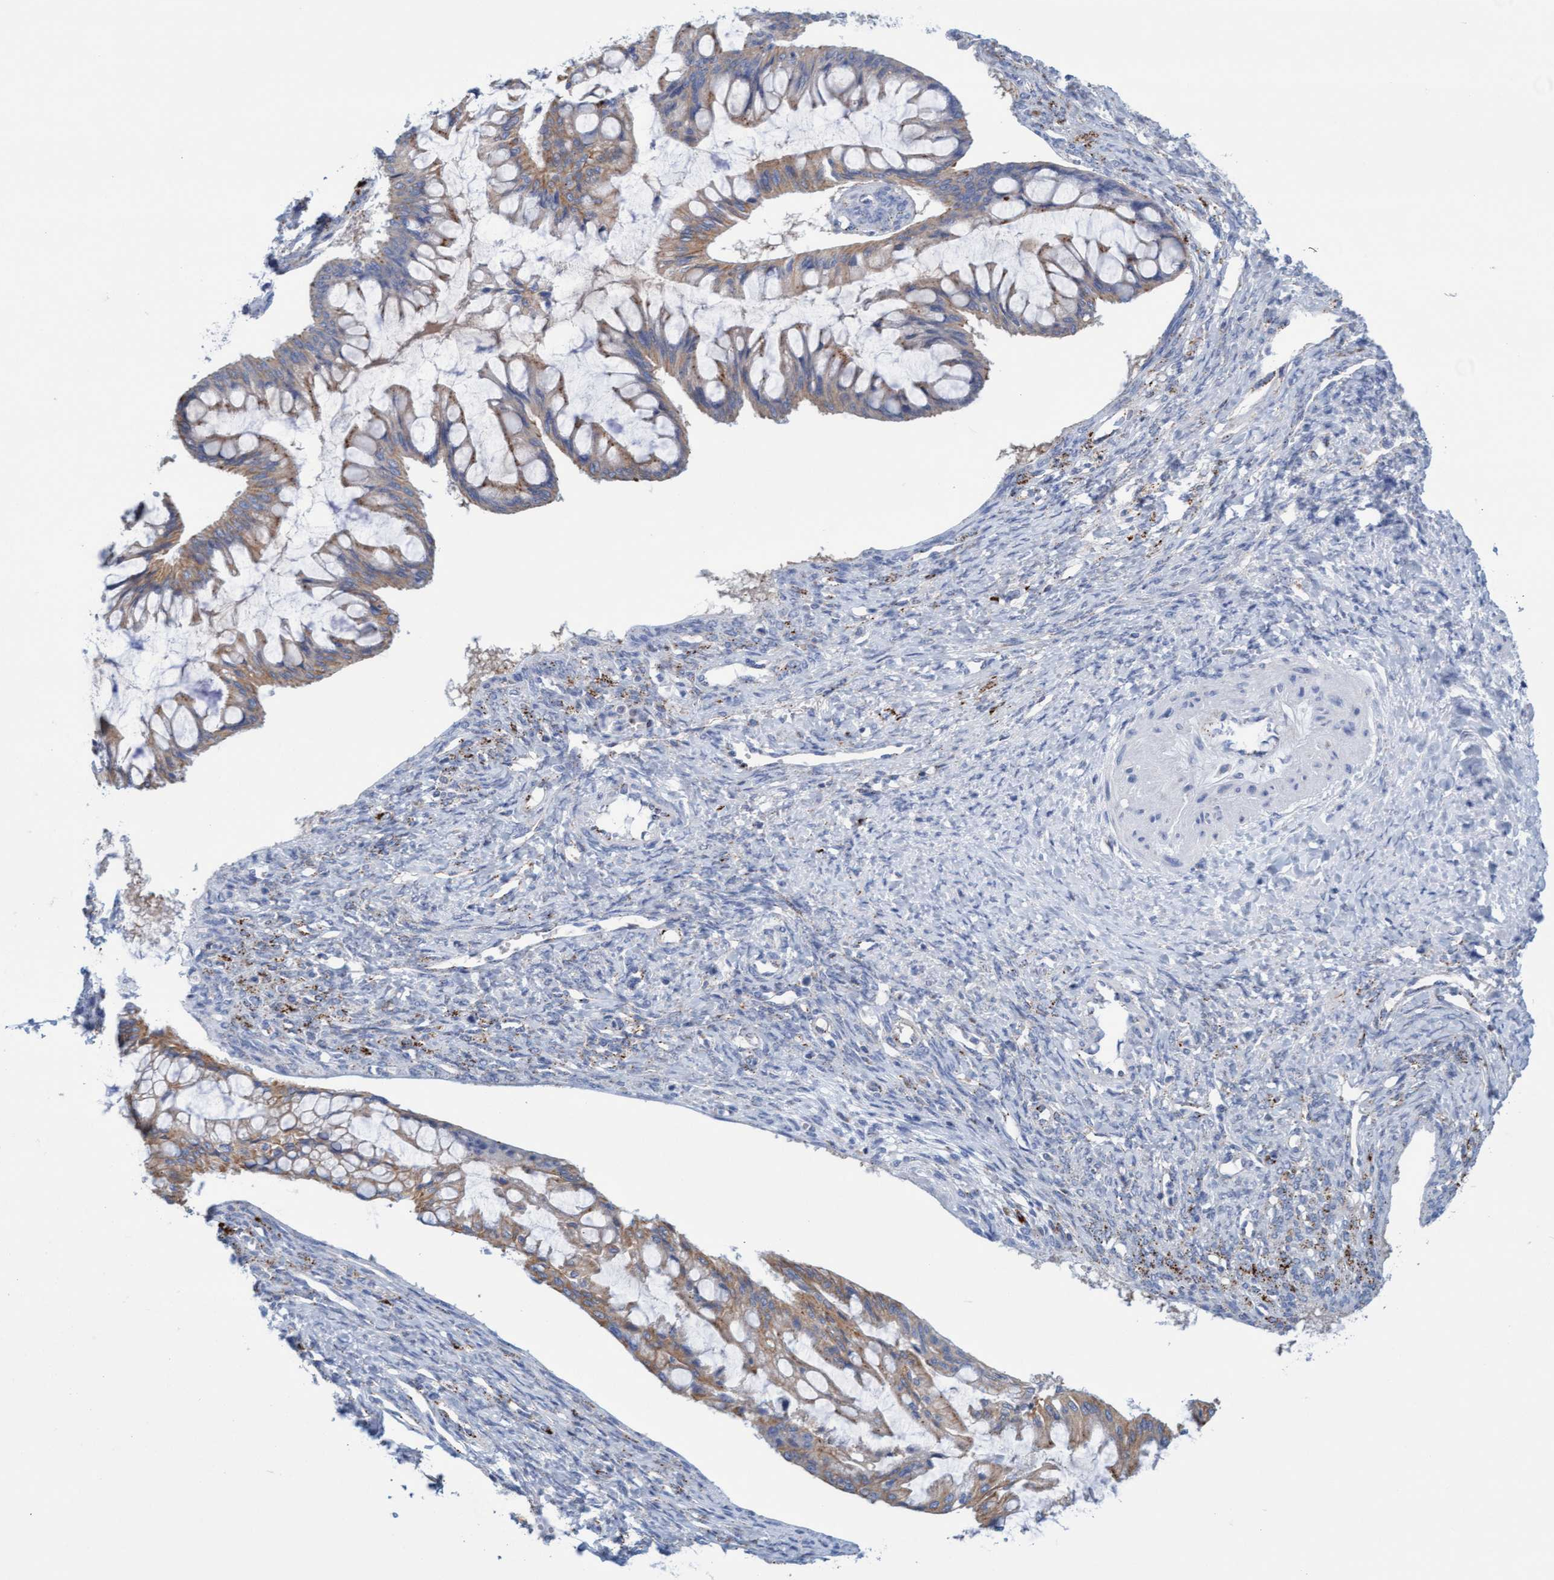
{"staining": {"intensity": "moderate", "quantity": ">75%", "location": "cytoplasmic/membranous"}, "tissue": "ovarian cancer", "cell_type": "Tumor cells", "image_type": "cancer", "snomed": [{"axis": "morphology", "description": "Cystadenocarcinoma, mucinous, NOS"}, {"axis": "topography", "description": "Ovary"}], "caption": "A photomicrograph of ovarian mucinous cystadenocarcinoma stained for a protein demonstrates moderate cytoplasmic/membranous brown staining in tumor cells.", "gene": "SGSH", "patient": {"sex": "female", "age": 73}}